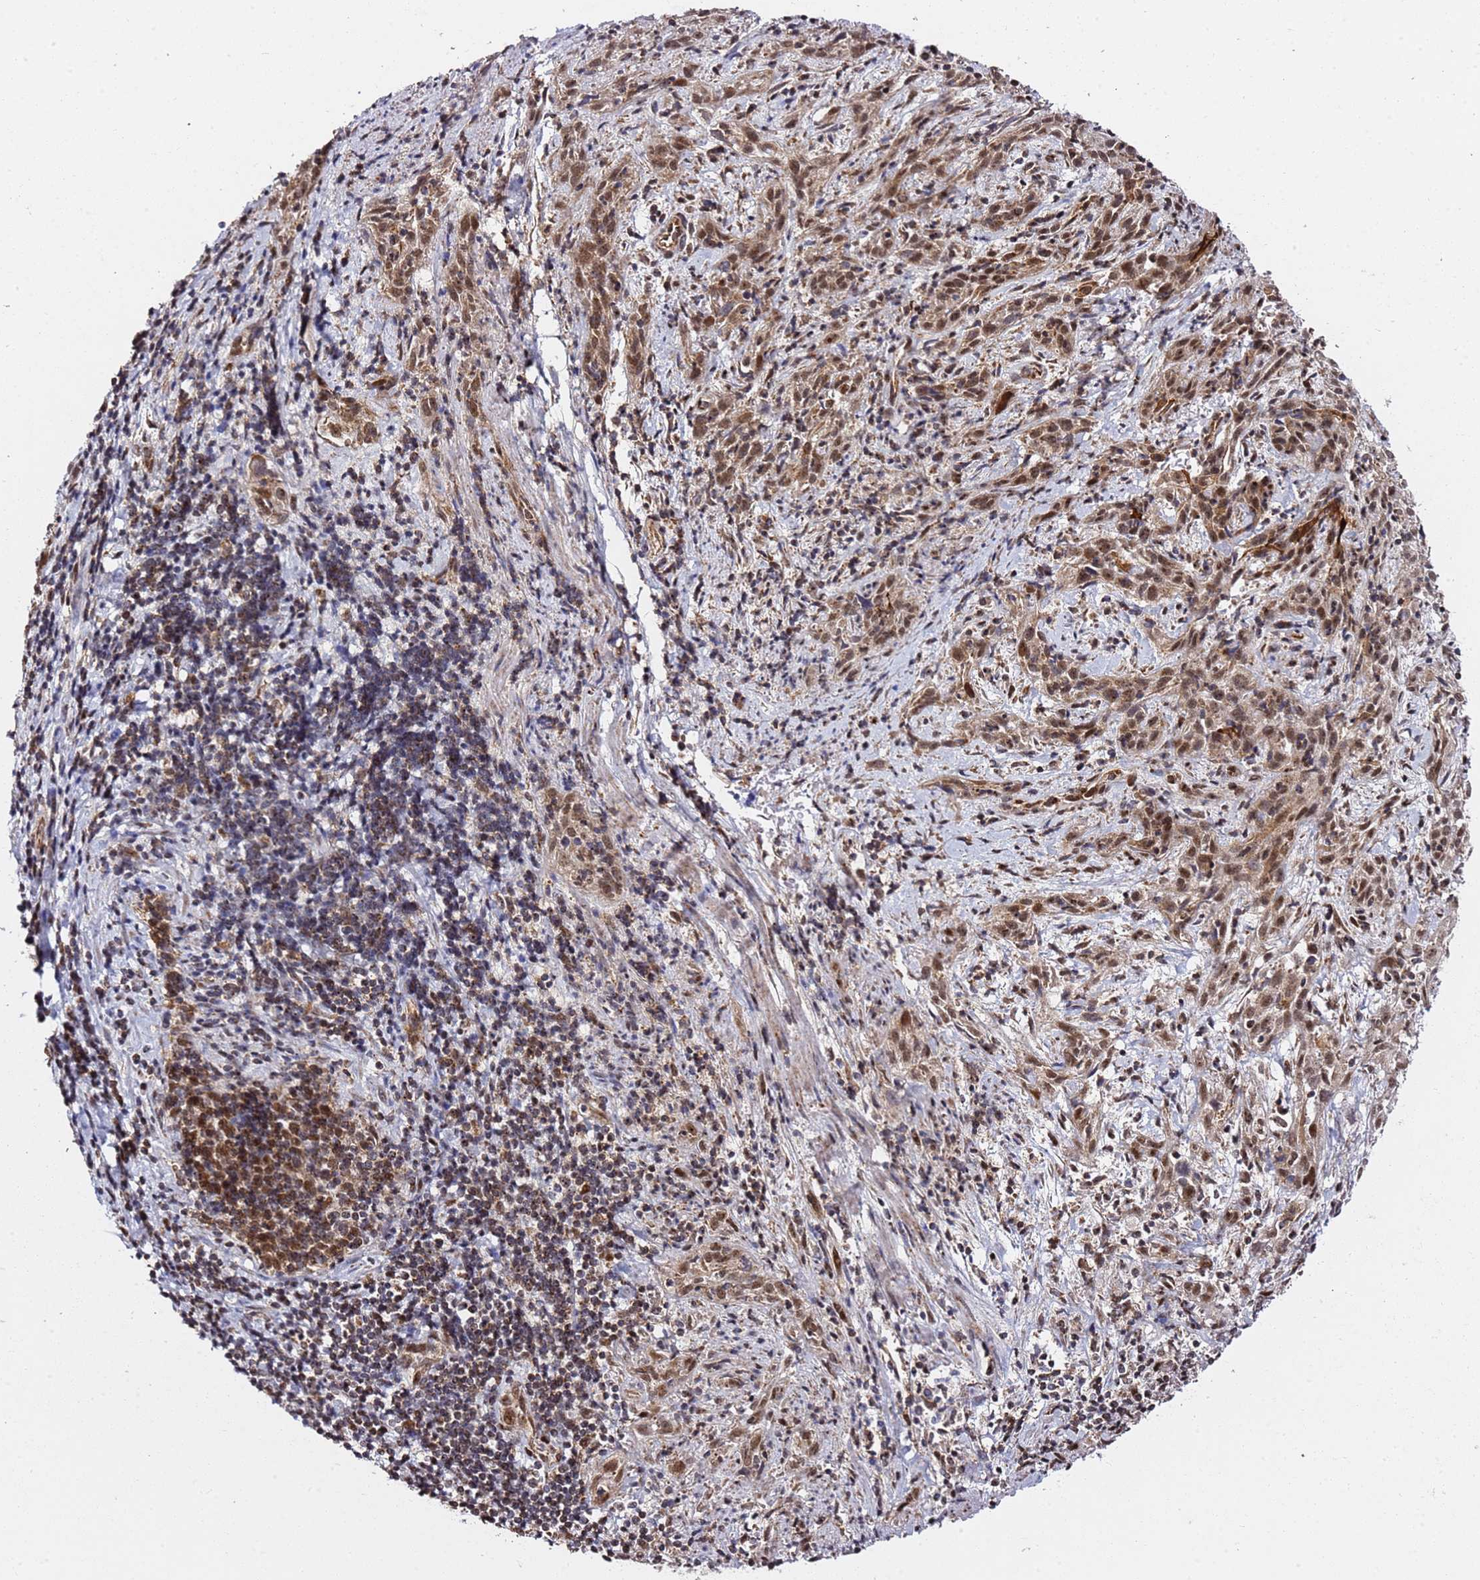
{"staining": {"intensity": "moderate", "quantity": ">75%", "location": "cytoplasmic/membranous,nuclear"}, "tissue": "cervical cancer", "cell_type": "Tumor cells", "image_type": "cancer", "snomed": [{"axis": "morphology", "description": "Squamous cell carcinoma, NOS"}, {"axis": "topography", "description": "Cervix"}], "caption": "Protein staining demonstrates moderate cytoplasmic/membranous and nuclear staining in about >75% of tumor cells in cervical cancer.", "gene": "TP53AIP1", "patient": {"sex": "female", "age": 57}}